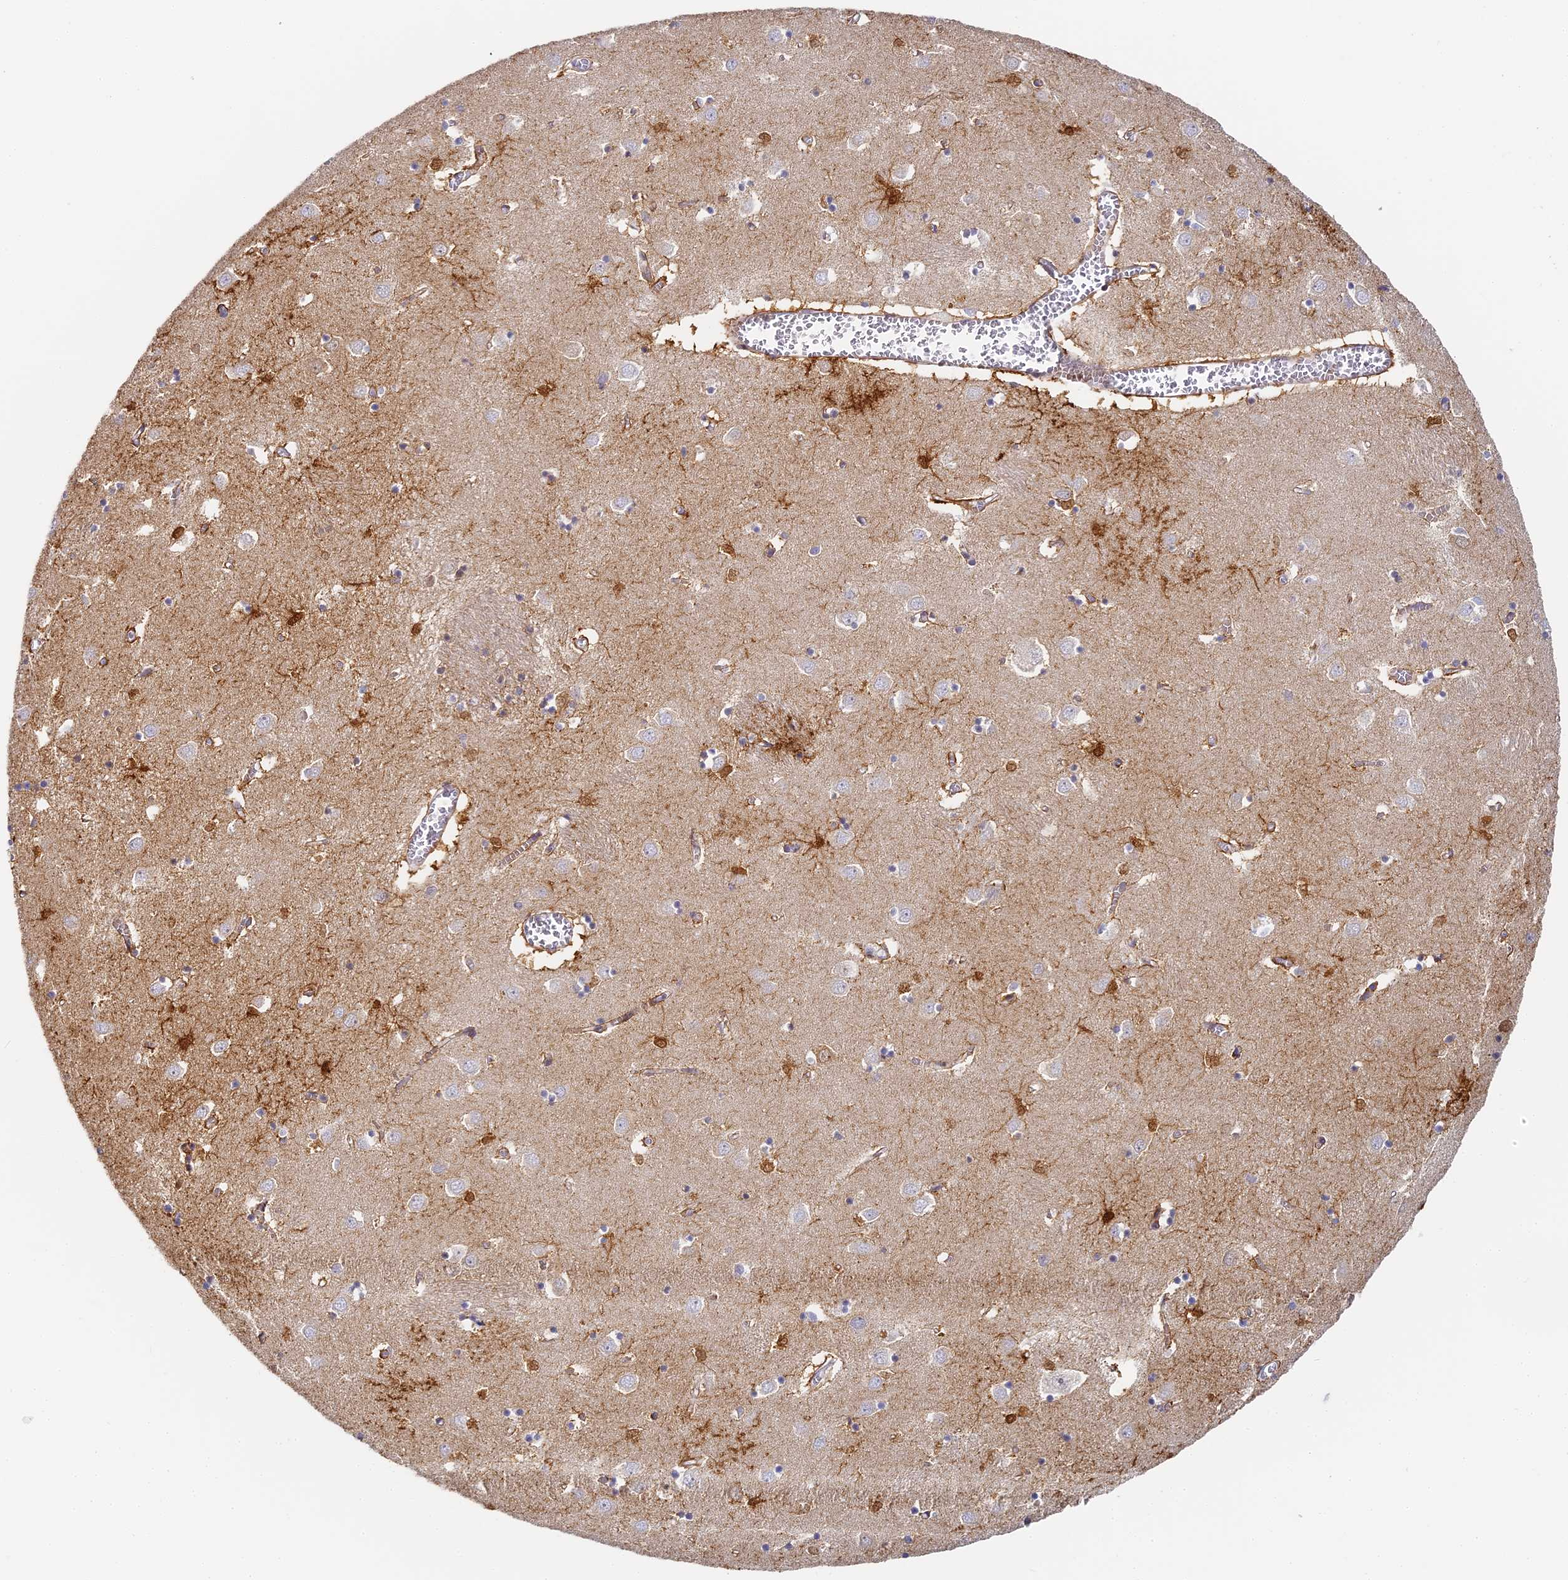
{"staining": {"intensity": "strong", "quantity": "25%-75%", "location": "cytoplasmic/membranous,nuclear"}, "tissue": "caudate", "cell_type": "Glial cells", "image_type": "normal", "snomed": [{"axis": "morphology", "description": "Normal tissue, NOS"}, {"axis": "topography", "description": "Lateral ventricle wall"}], "caption": "A histopathology image of human caudate stained for a protein reveals strong cytoplasmic/membranous,nuclear brown staining in glial cells. Using DAB (3,3'-diaminobenzidine) (brown) and hematoxylin (blue) stains, captured at high magnification using brightfield microscopy.", "gene": "GJA1", "patient": {"sex": "male", "age": 70}}